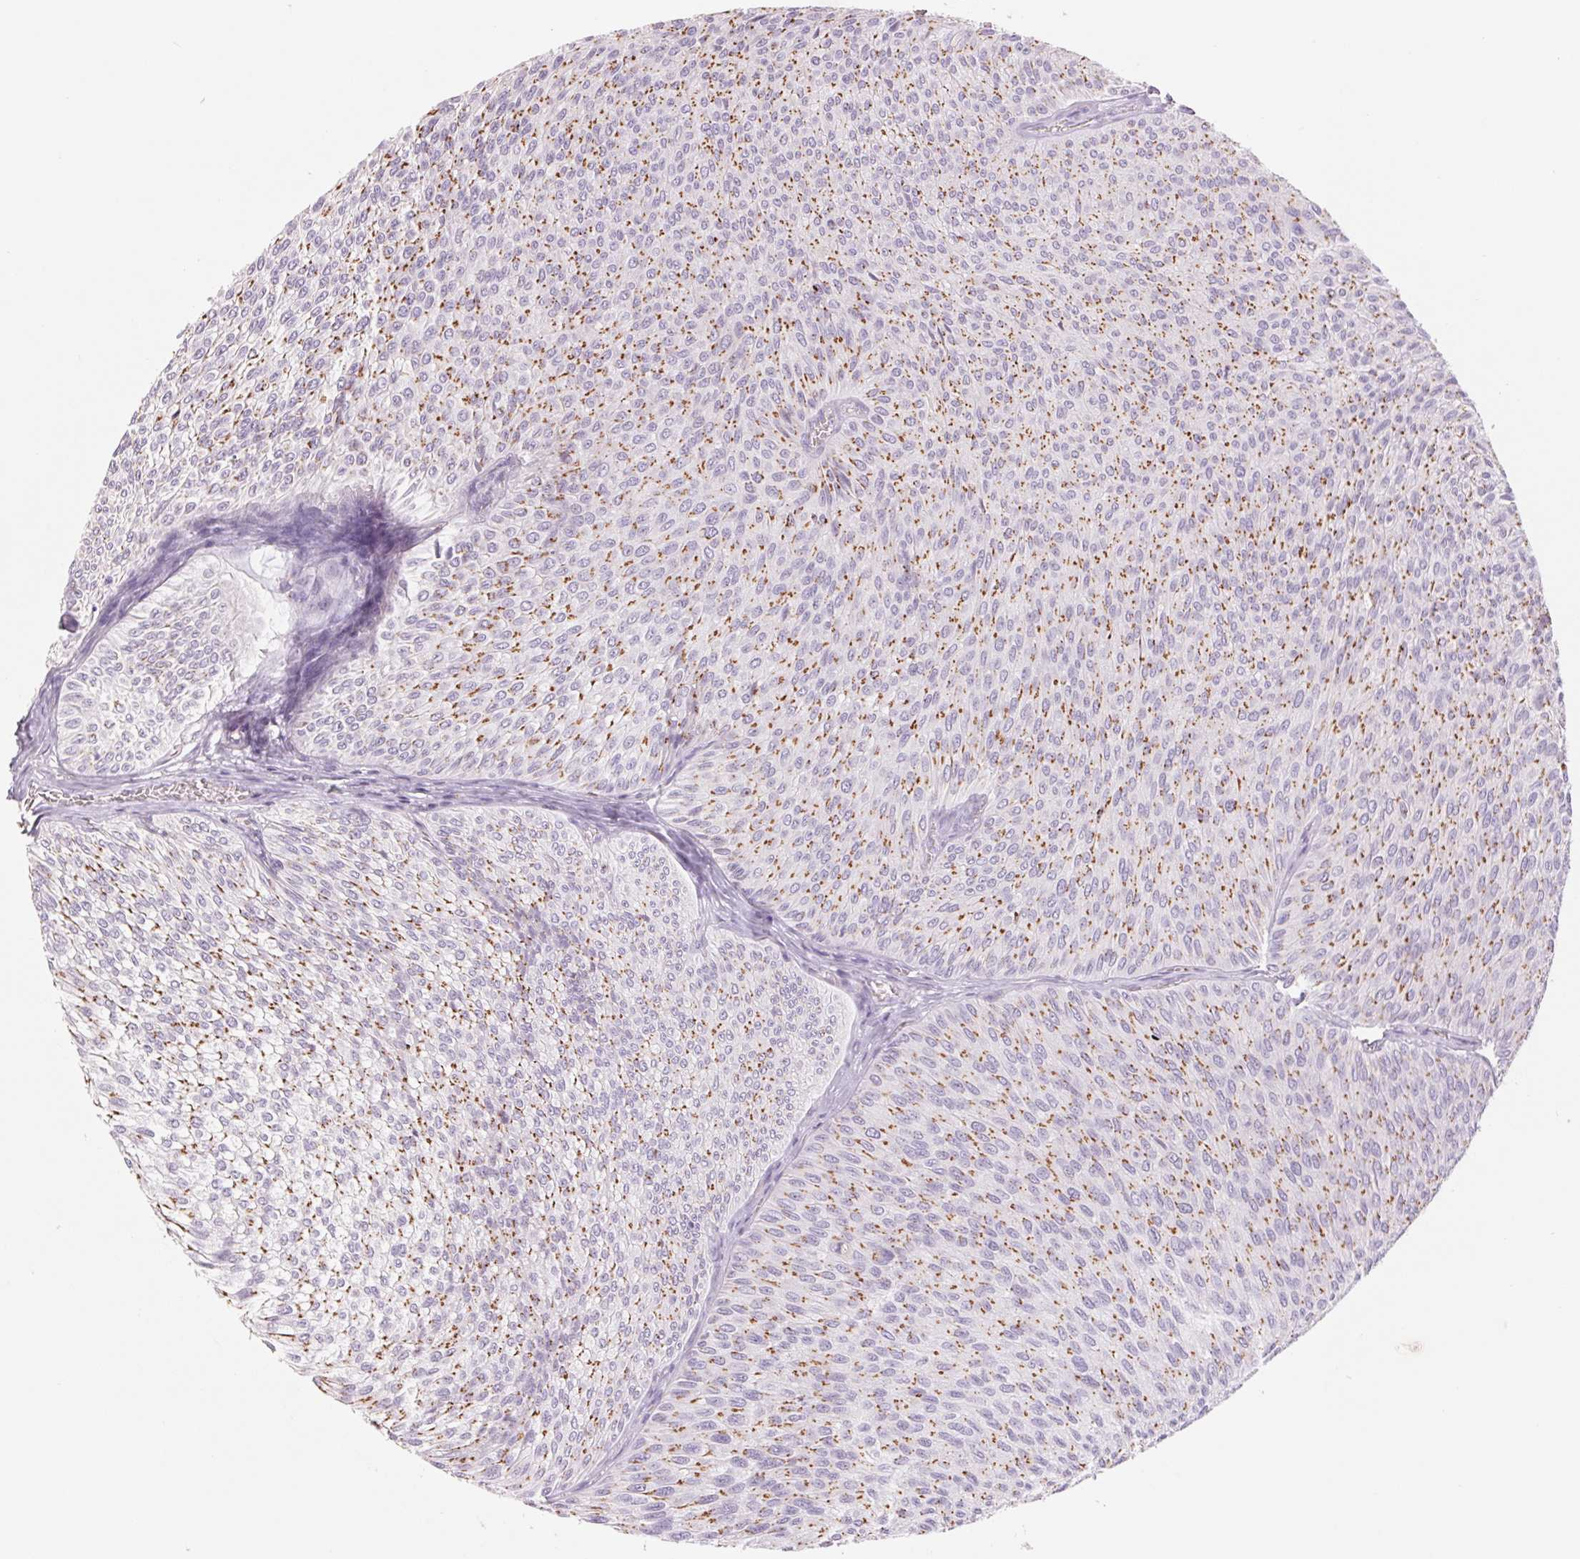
{"staining": {"intensity": "moderate", "quantity": ">75%", "location": "cytoplasmic/membranous"}, "tissue": "urothelial cancer", "cell_type": "Tumor cells", "image_type": "cancer", "snomed": [{"axis": "morphology", "description": "Urothelial carcinoma, Low grade"}, {"axis": "topography", "description": "Urinary bladder"}], "caption": "Immunohistochemistry (IHC) of urothelial cancer exhibits medium levels of moderate cytoplasmic/membranous positivity in approximately >75% of tumor cells.", "gene": "GALNT7", "patient": {"sex": "male", "age": 91}}